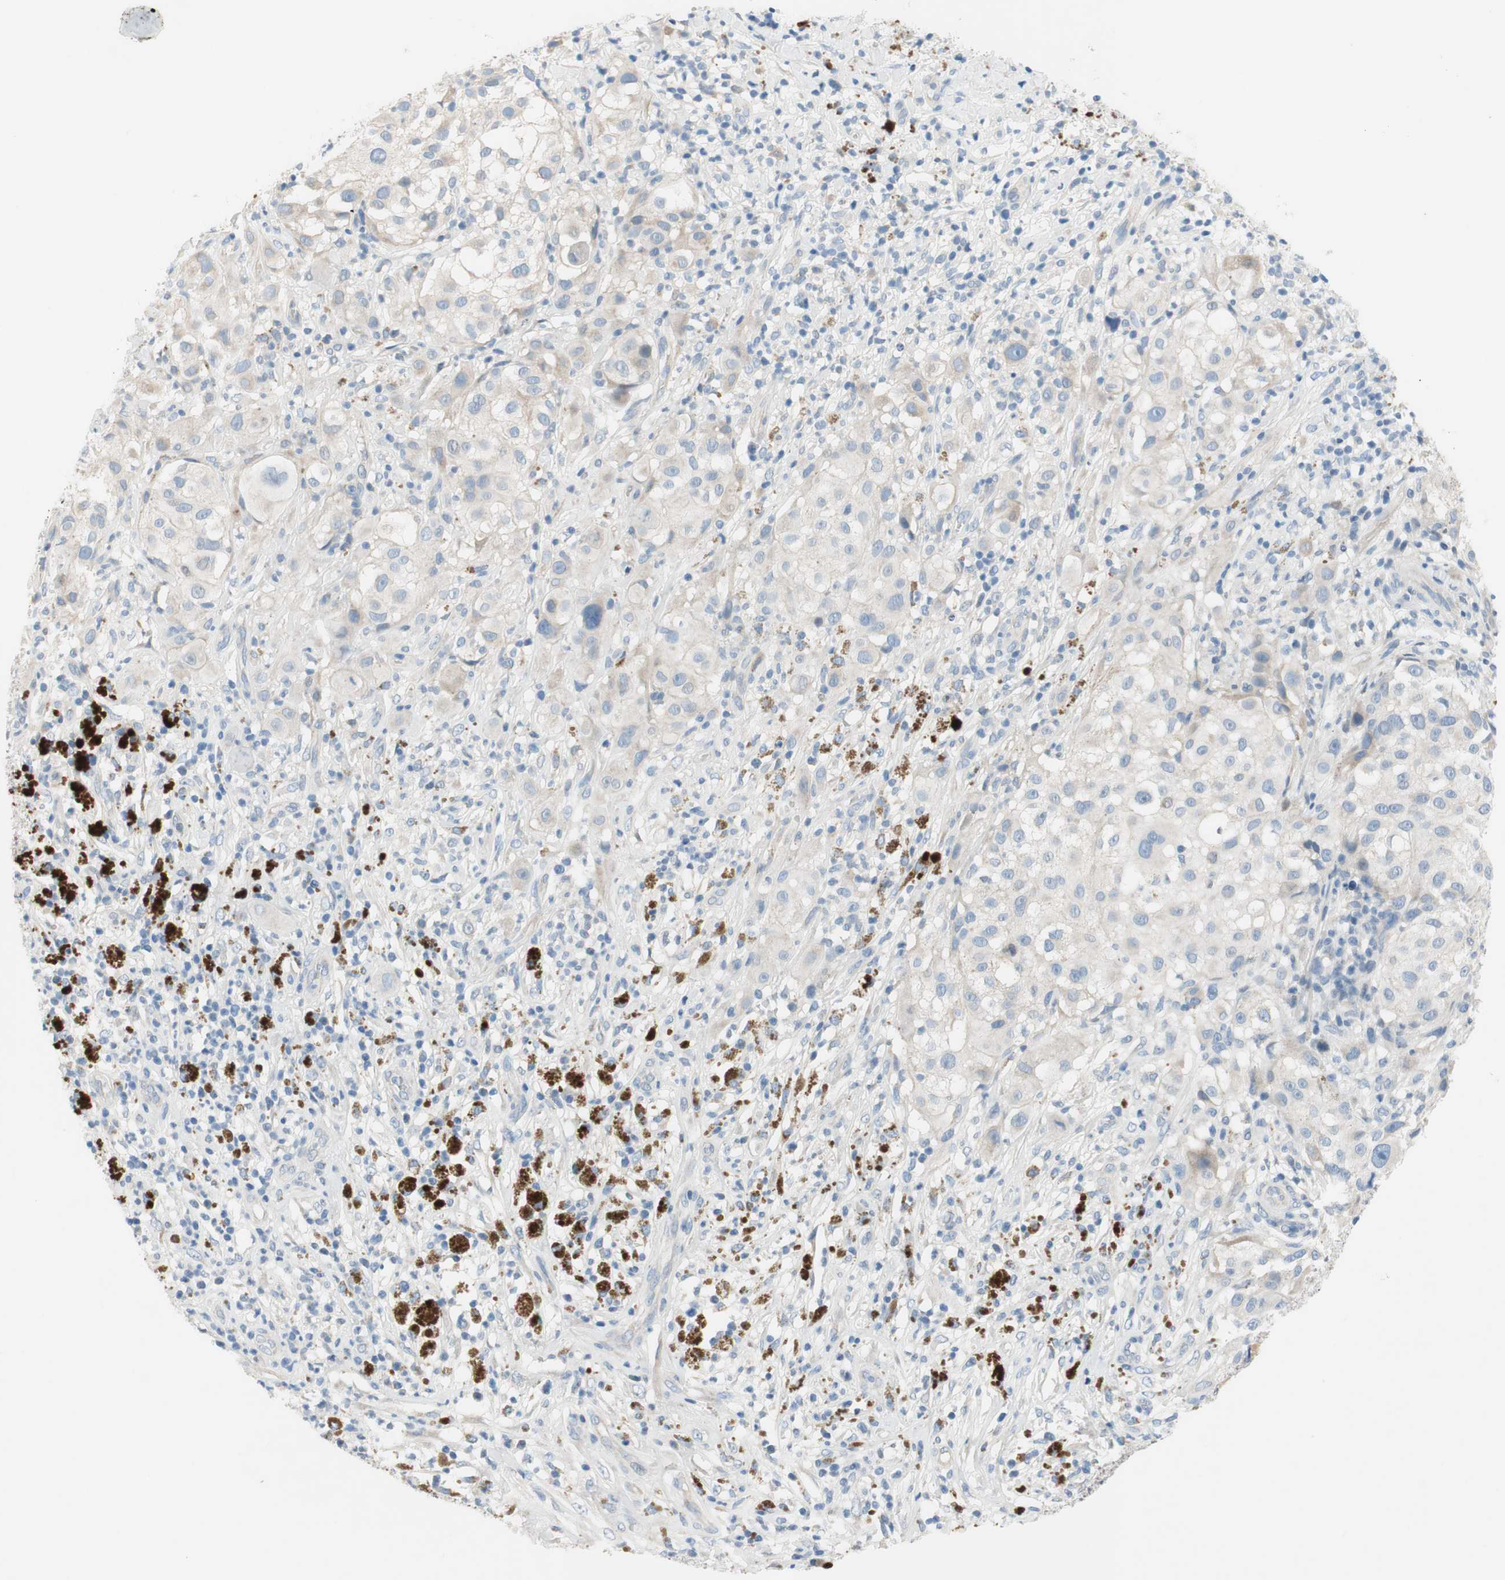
{"staining": {"intensity": "negative", "quantity": "none", "location": "none"}, "tissue": "melanoma", "cell_type": "Tumor cells", "image_type": "cancer", "snomed": [{"axis": "morphology", "description": "Necrosis, NOS"}, {"axis": "morphology", "description": "Malignant melanoma, NOS"}, {"axis": "topography", "description": "Skin"}], "caption": "Human melanoma stained for a protein using immunohistochemistry (IHC) reveals no expression in tumor cells.", "gene": "FDFT1", "patient": {"sex": "female", "age": 87}}